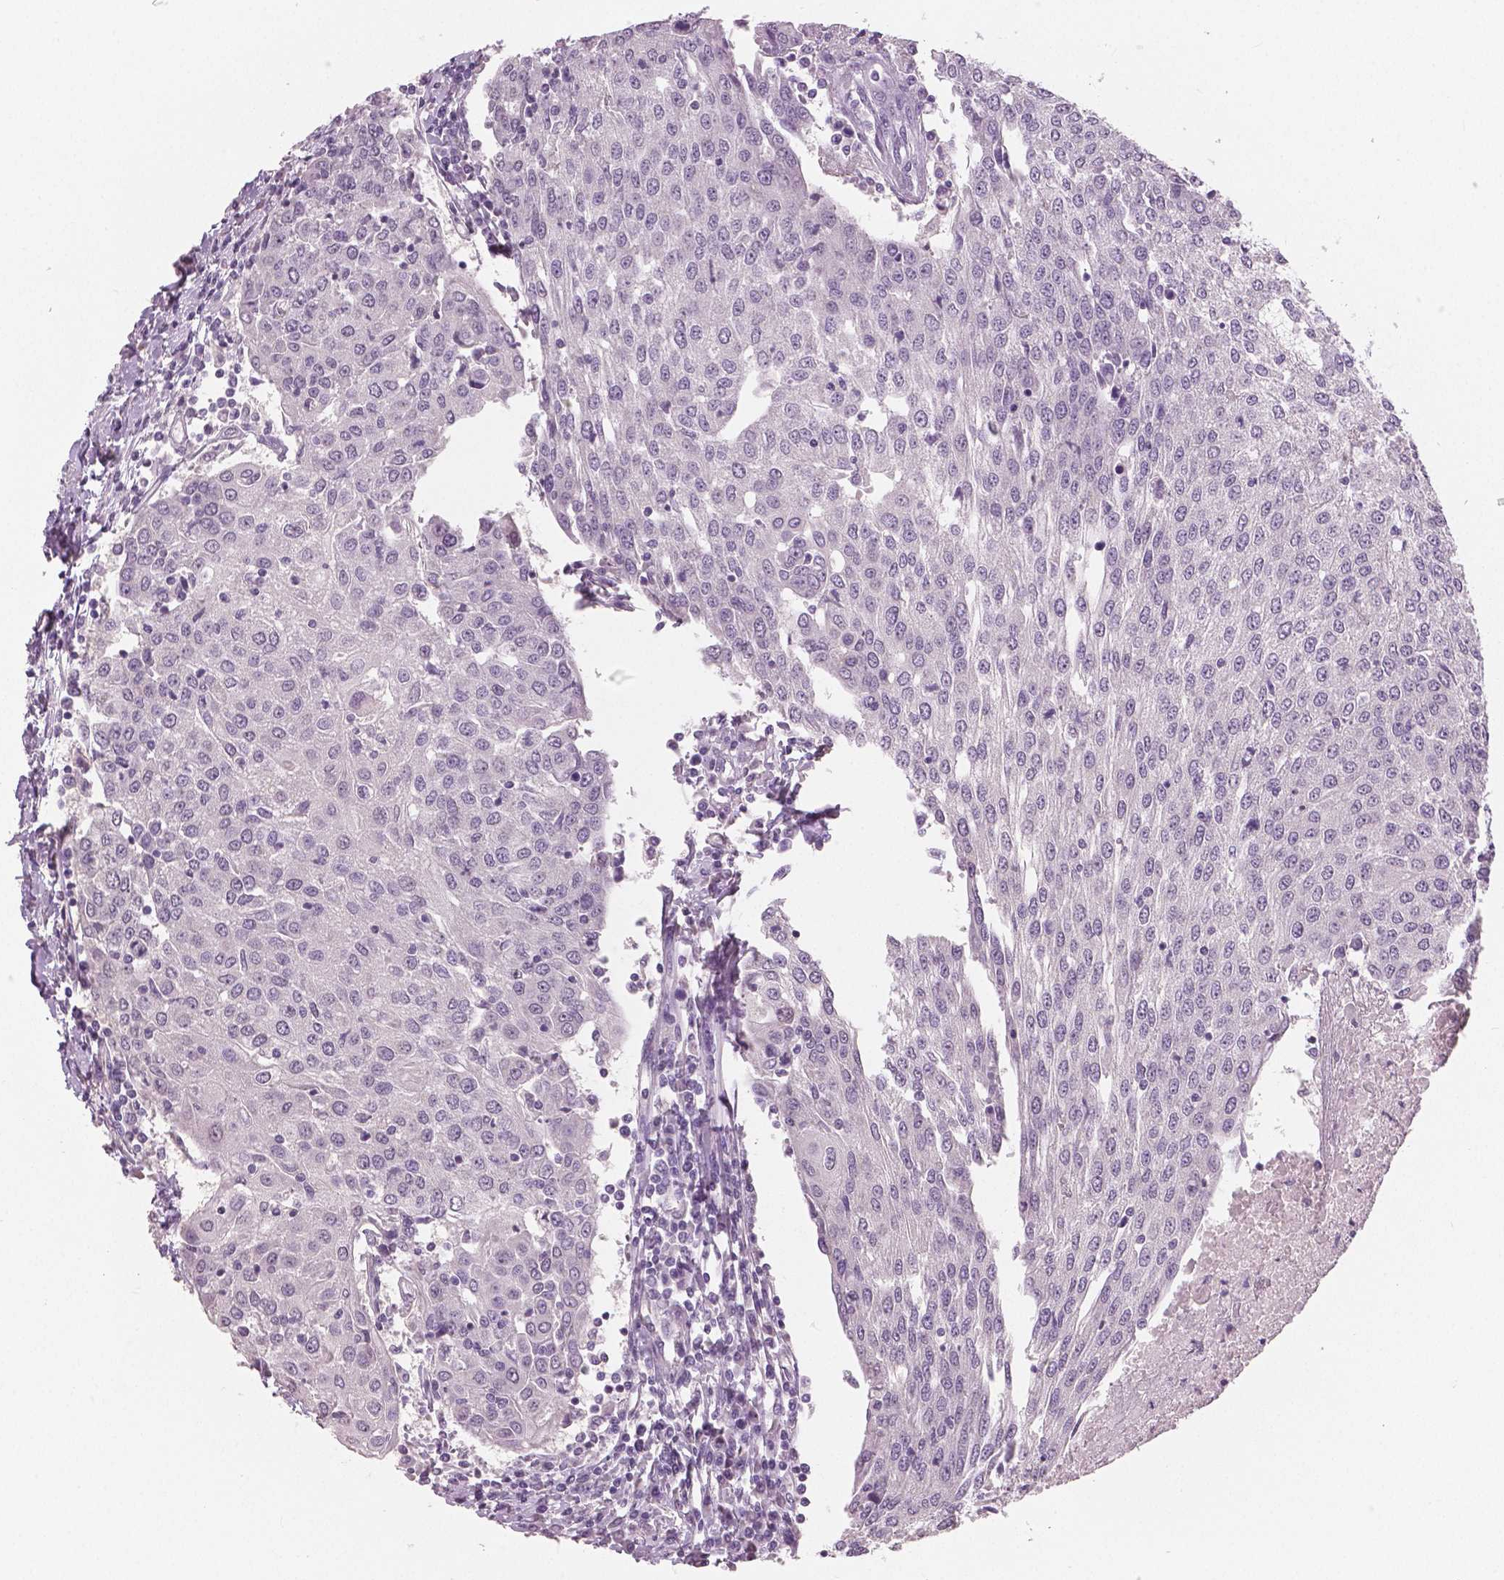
{"staining": {"intensity": "negative", "quantity": "none", "location": "none"}, "tissue": "urothelial cancer", "cell_type": "Tumor cells", "image_type": "cancer", "snomed": [{"axis": "morphology", "description": "Urothelial carcinoma, High grade"}, {"axis": "topography", "description": "Urinary bladder"}], "caption": "Immunohistochemistry (IHC) image of neoplastic tissue: human urothelial cancer stained with DAB exhibits no significant protein expression in tumor cells. (DAB immunohistochemistry (IHC) with hematoxylin counter stain).", "gene": "NECAB1", "patient": {"sex": "female", "age": 85}}